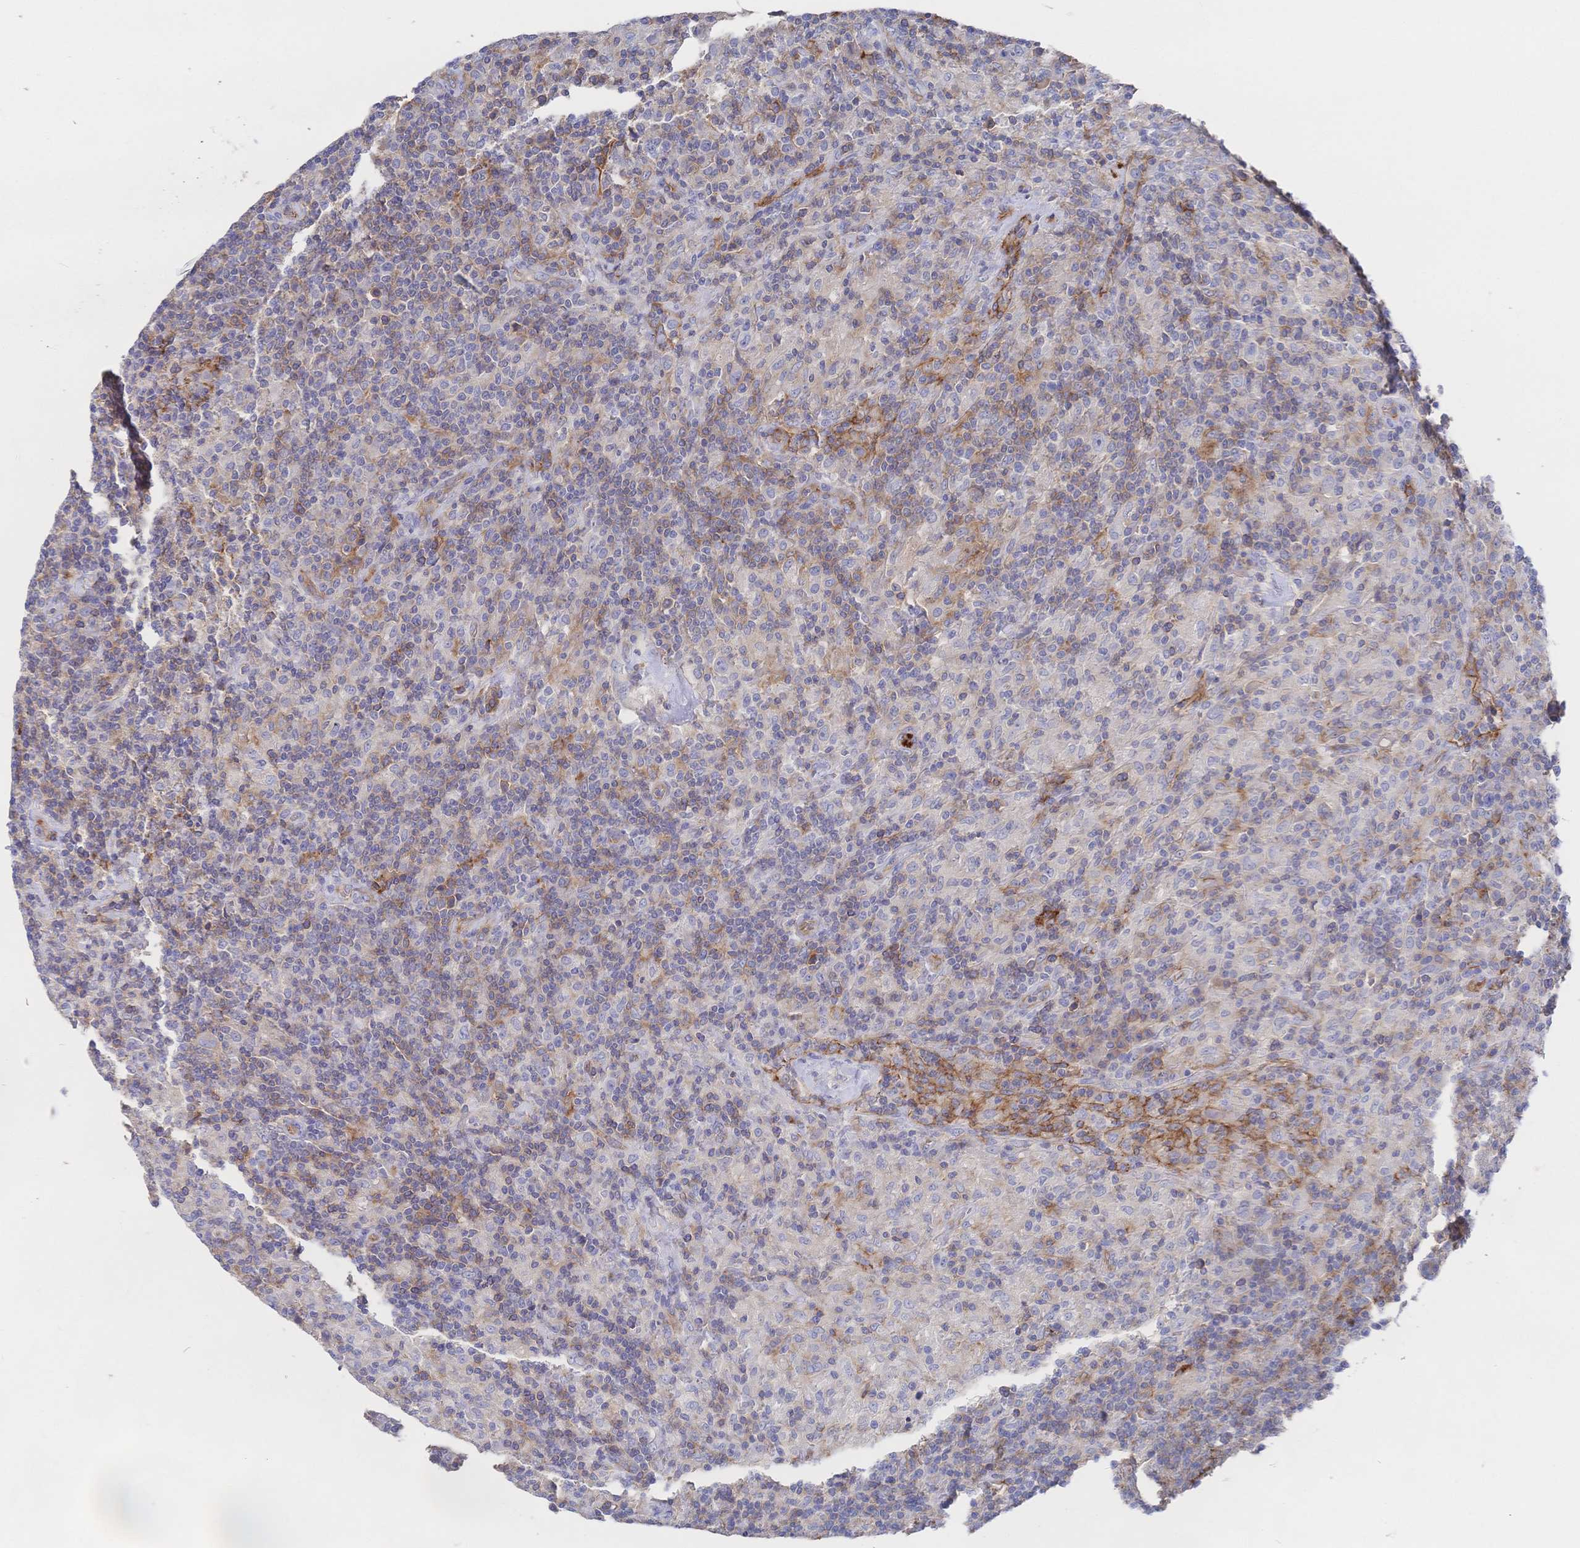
{"staining": {"intensity": "negative", "quantity": "none", "location": "none"}, "tissue": "lymphoma", "cell_type": "Tumor cells", "image_type": "cancer", "snomed": [{"axis": "morphology", "description": "Hodgkin's disease, NOS"}, {"axis": "topography", "description": "Lymph node"}], "caption": "Hodgkin's disease was stained to show a protein in brown. There is no significant expression in tumor cells.", "gene": "F11R", "patient": {"sex": "male", "age": 70}}